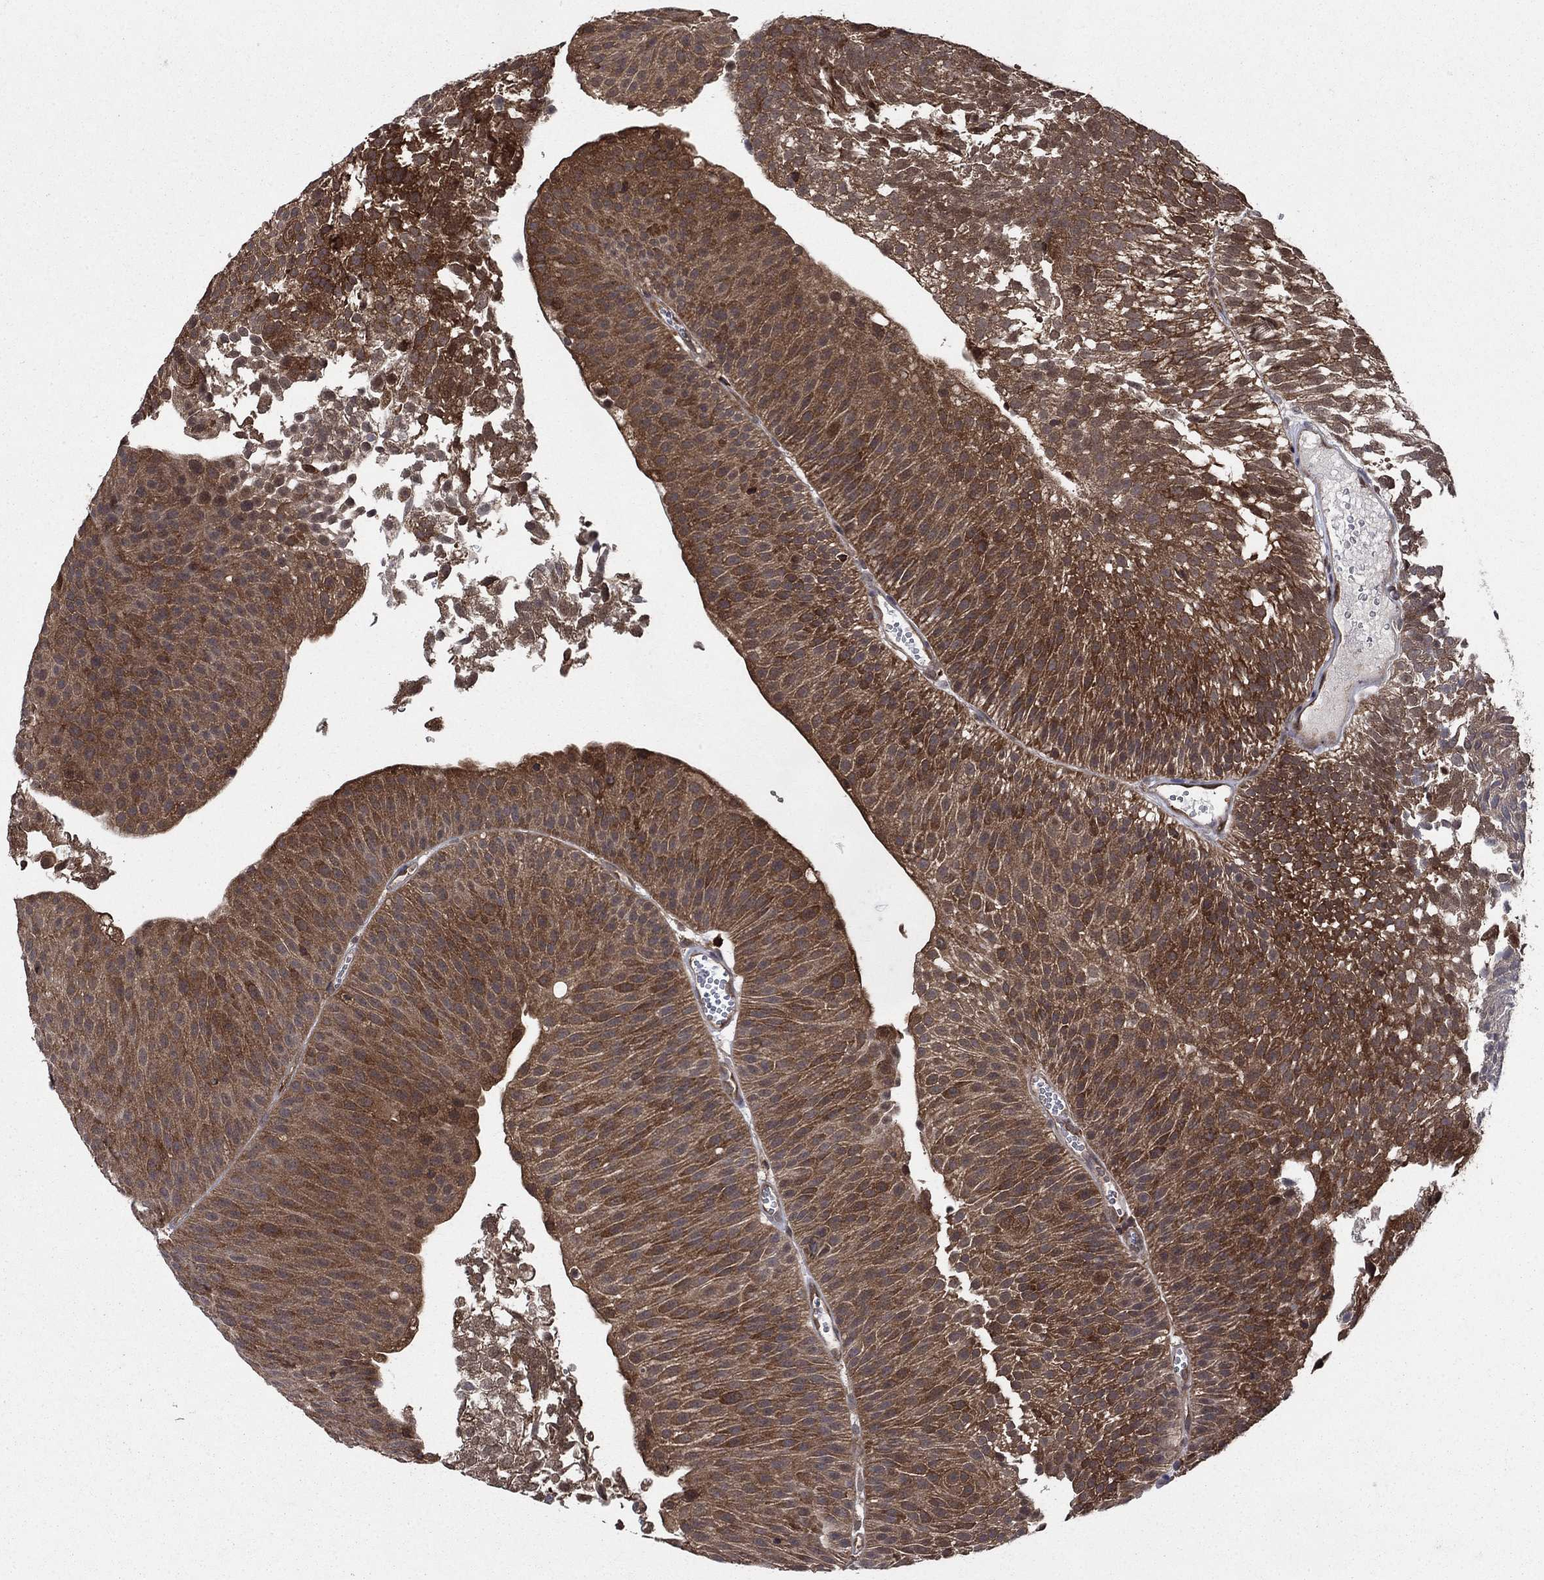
{"staining": {"intensity": "strong", "quantity": ">75%", "location": "cytoplasmic/membranous"}, "tissue": "urothelial cancer", "cell_type": "Tumor cells", "image_type": "cancer", "snomed": [{"axis": "morphology", "description": "Urothelial carcinoma, Low grade"}, {"axis": "topography", "description": "Urinary bladder"}], "caption": "Protein staining reveals strong cytoplasmic/membranous positivity in approximately >75% of tumor cells in low-grade urothelial carcinoma.", "gene": "CACYBP", "patient": {"sex": "male", "age": 65}}